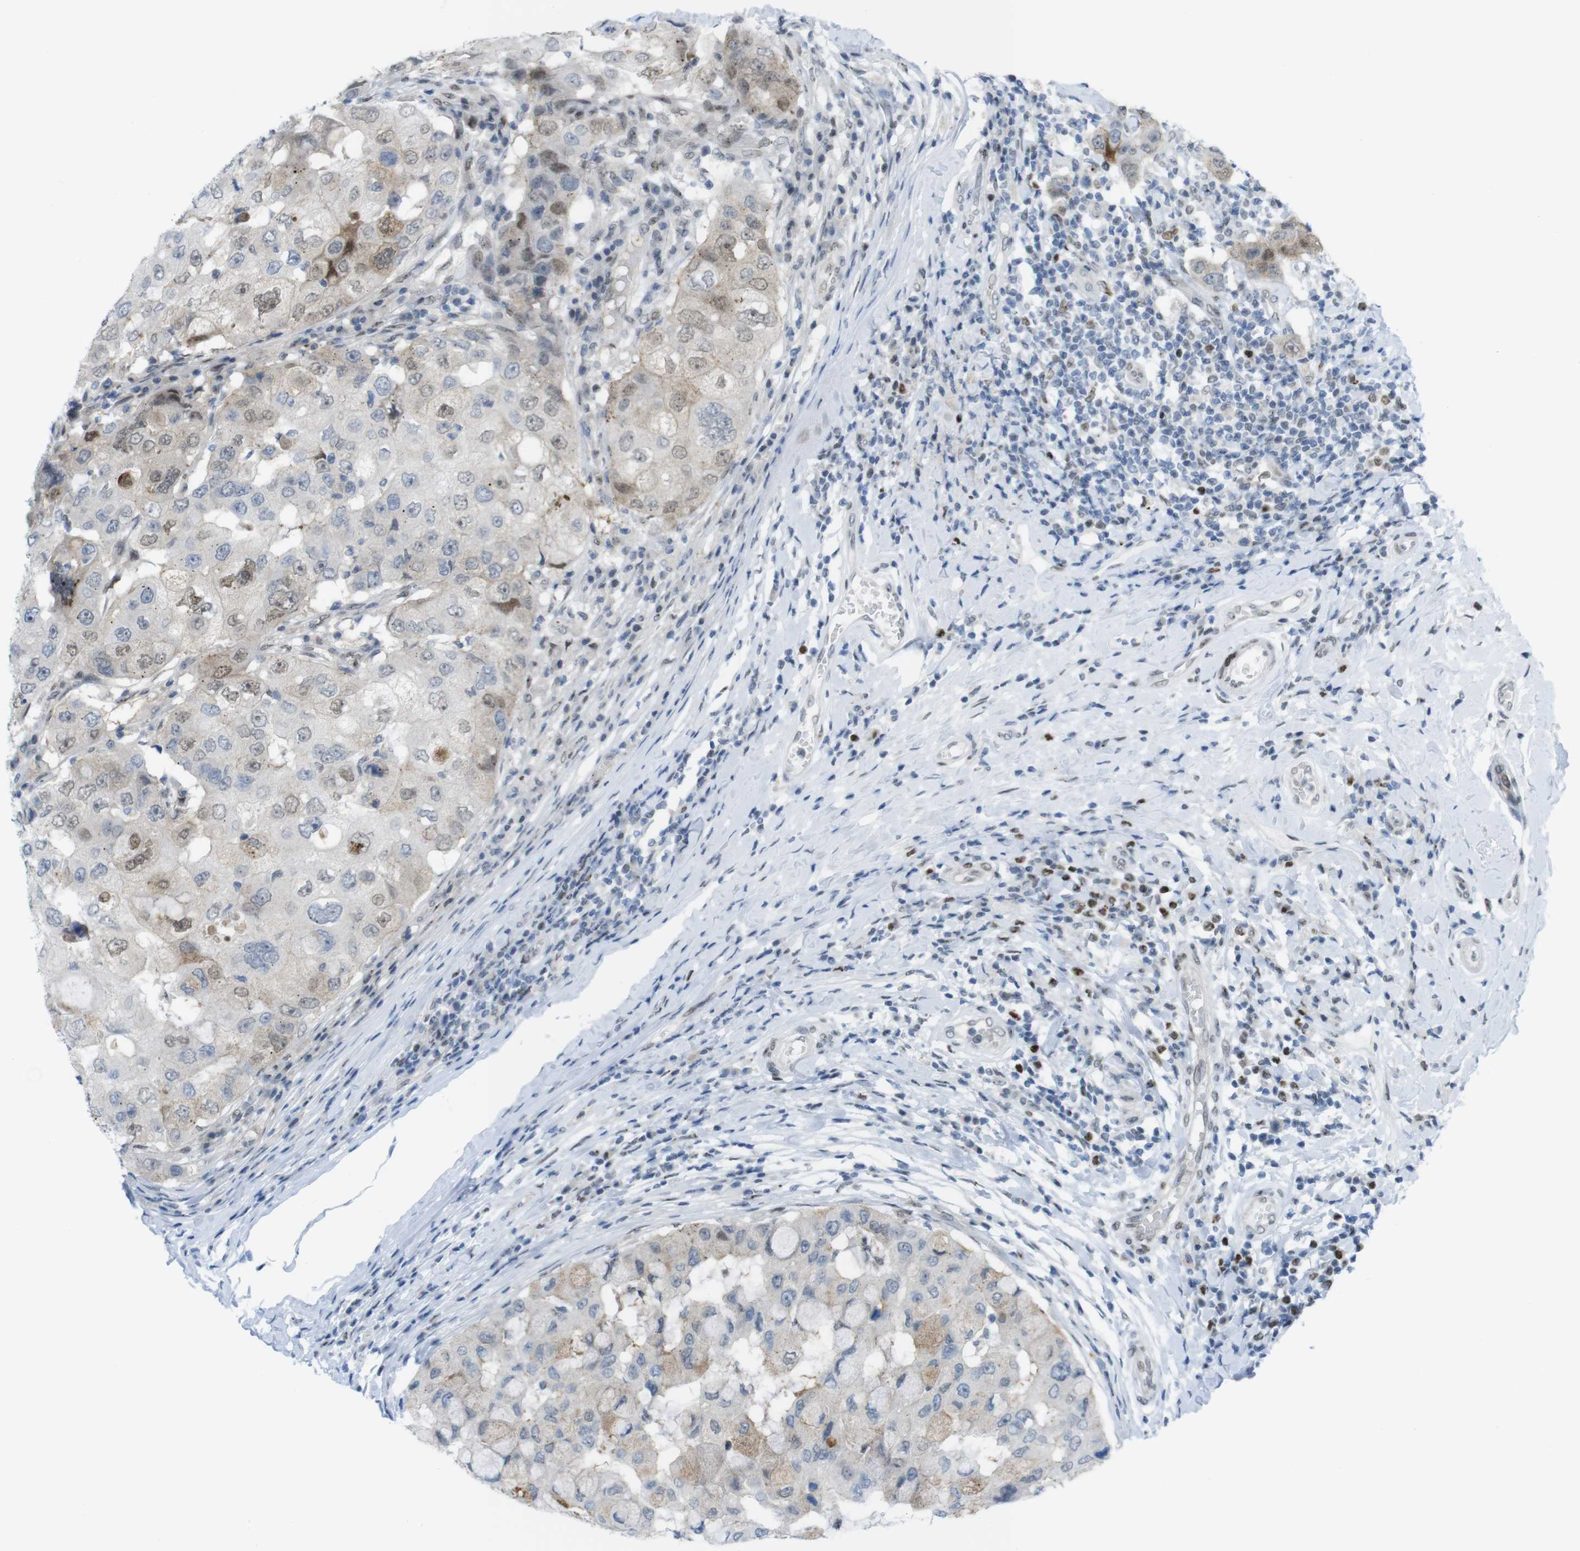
{"staining": {"intensity": "weak", "quantity": "25%-75%", "location": "cytoplasmic/membranous,nuclear"}, "tissue": "breast cancer", "cell_type": "Tumor cells", "image_type": "cancer", "snomed": [{"axis": "morphology", "description": "Duct carcinoma"}, {"axis": "topography", "description": "Breast"}], "caption": "Brown immunohistochemical staining in breast cancer exhibits weak cytoplasmic/membranous and nuclear staining in about 25%-75% of tumor cells.", "gene": "UBB", "patient": {"sex": "female", "age": 27}}